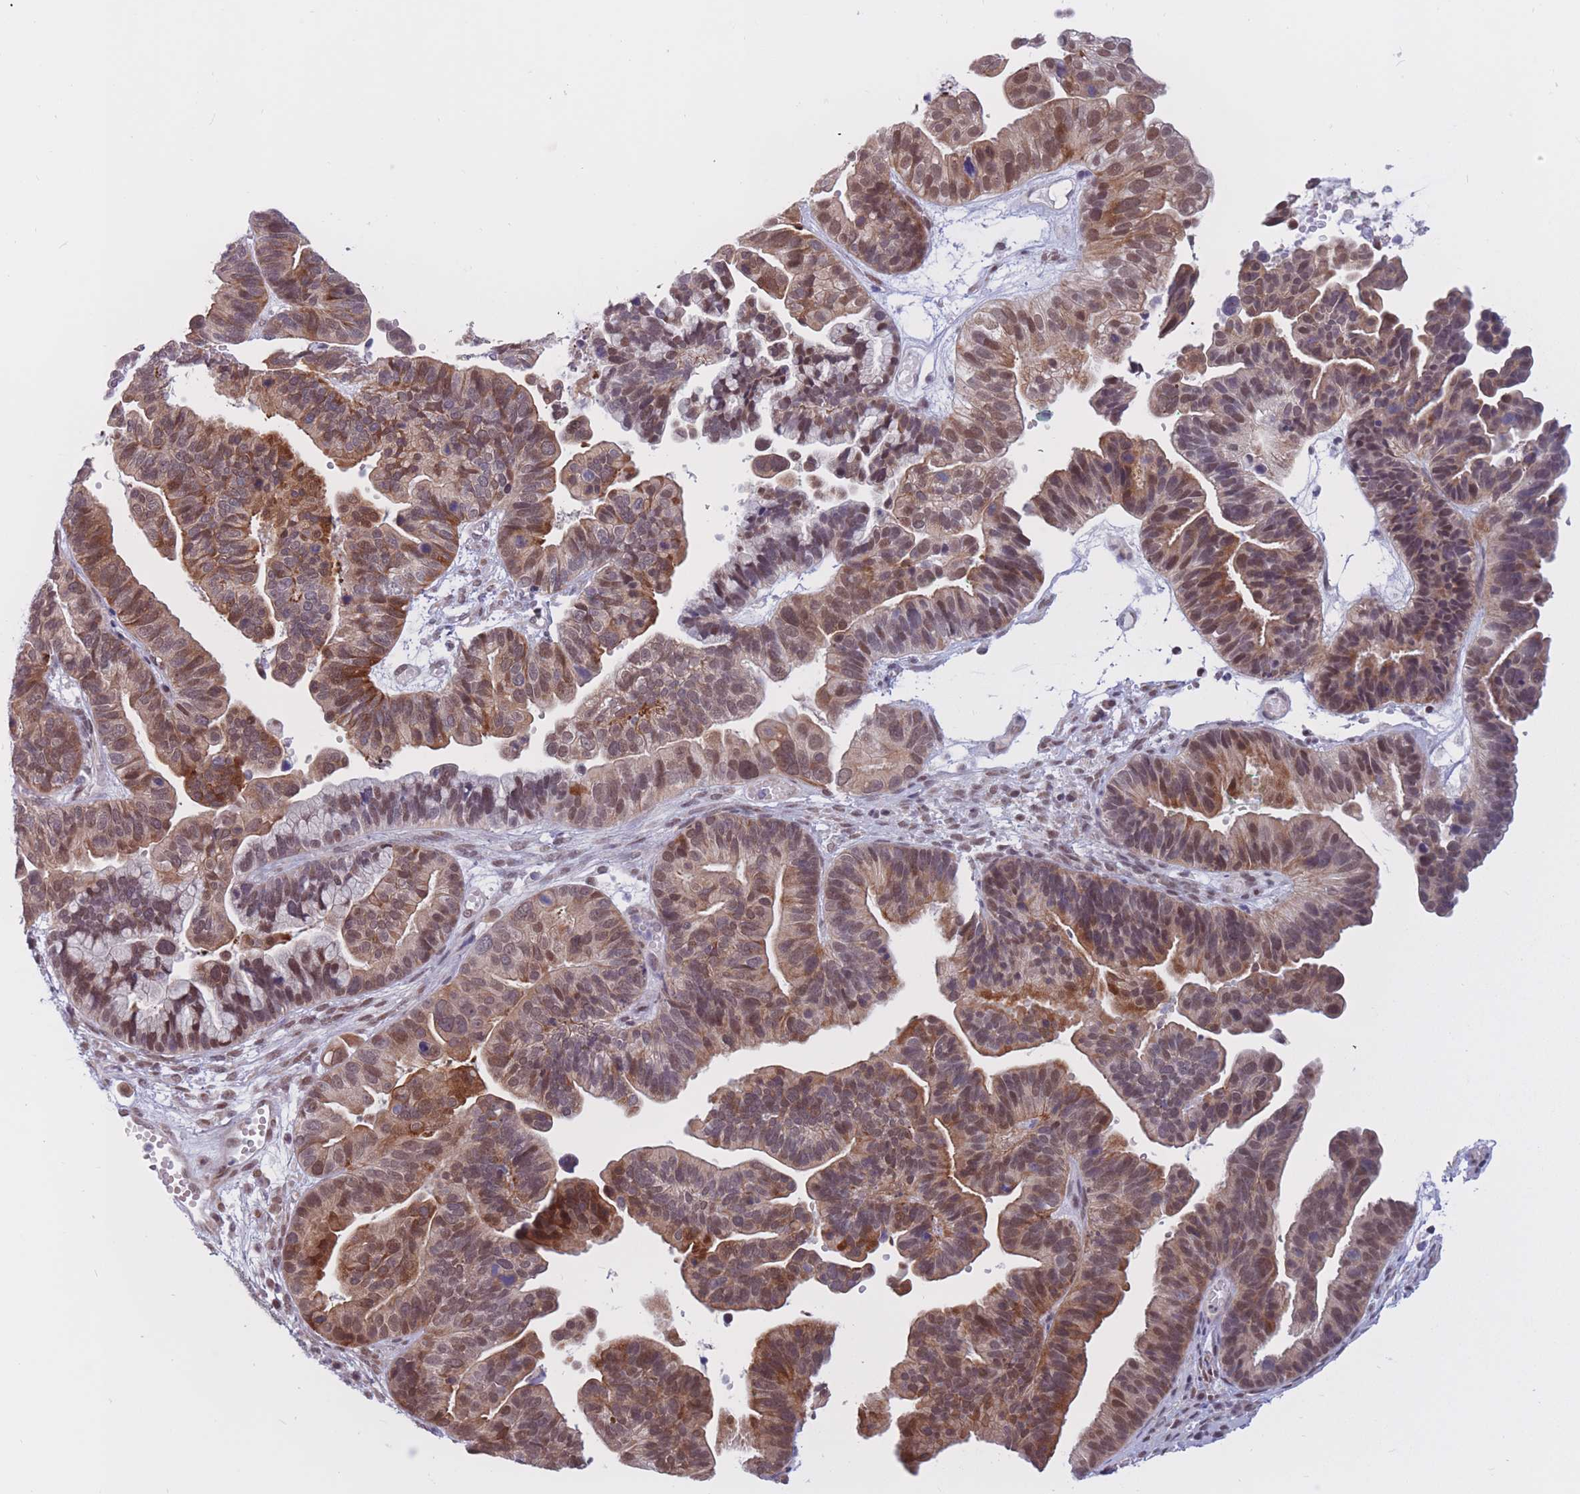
{"staining": {"intensity": "moderate", "quantity": ">75%", "location": "cytoplasmic/membranous,nuclear"}, "tissue": "ovarian cancer", "cell_type": "Tumor cells", "image_type": "cancer", "snomed": [{"axis": "morphology", "description": "Cystadenocarcinoma, serous, NOS"}, {"axis": "topography", "description": "Ovary"}], "caption": "Human serous cystadenocarcinoma (ovarian) stained with a protein marker demonstrates moderate staining in tumor cells.", "gene": "BCL9L", "patient": {"sex": "female", "age": 56}}